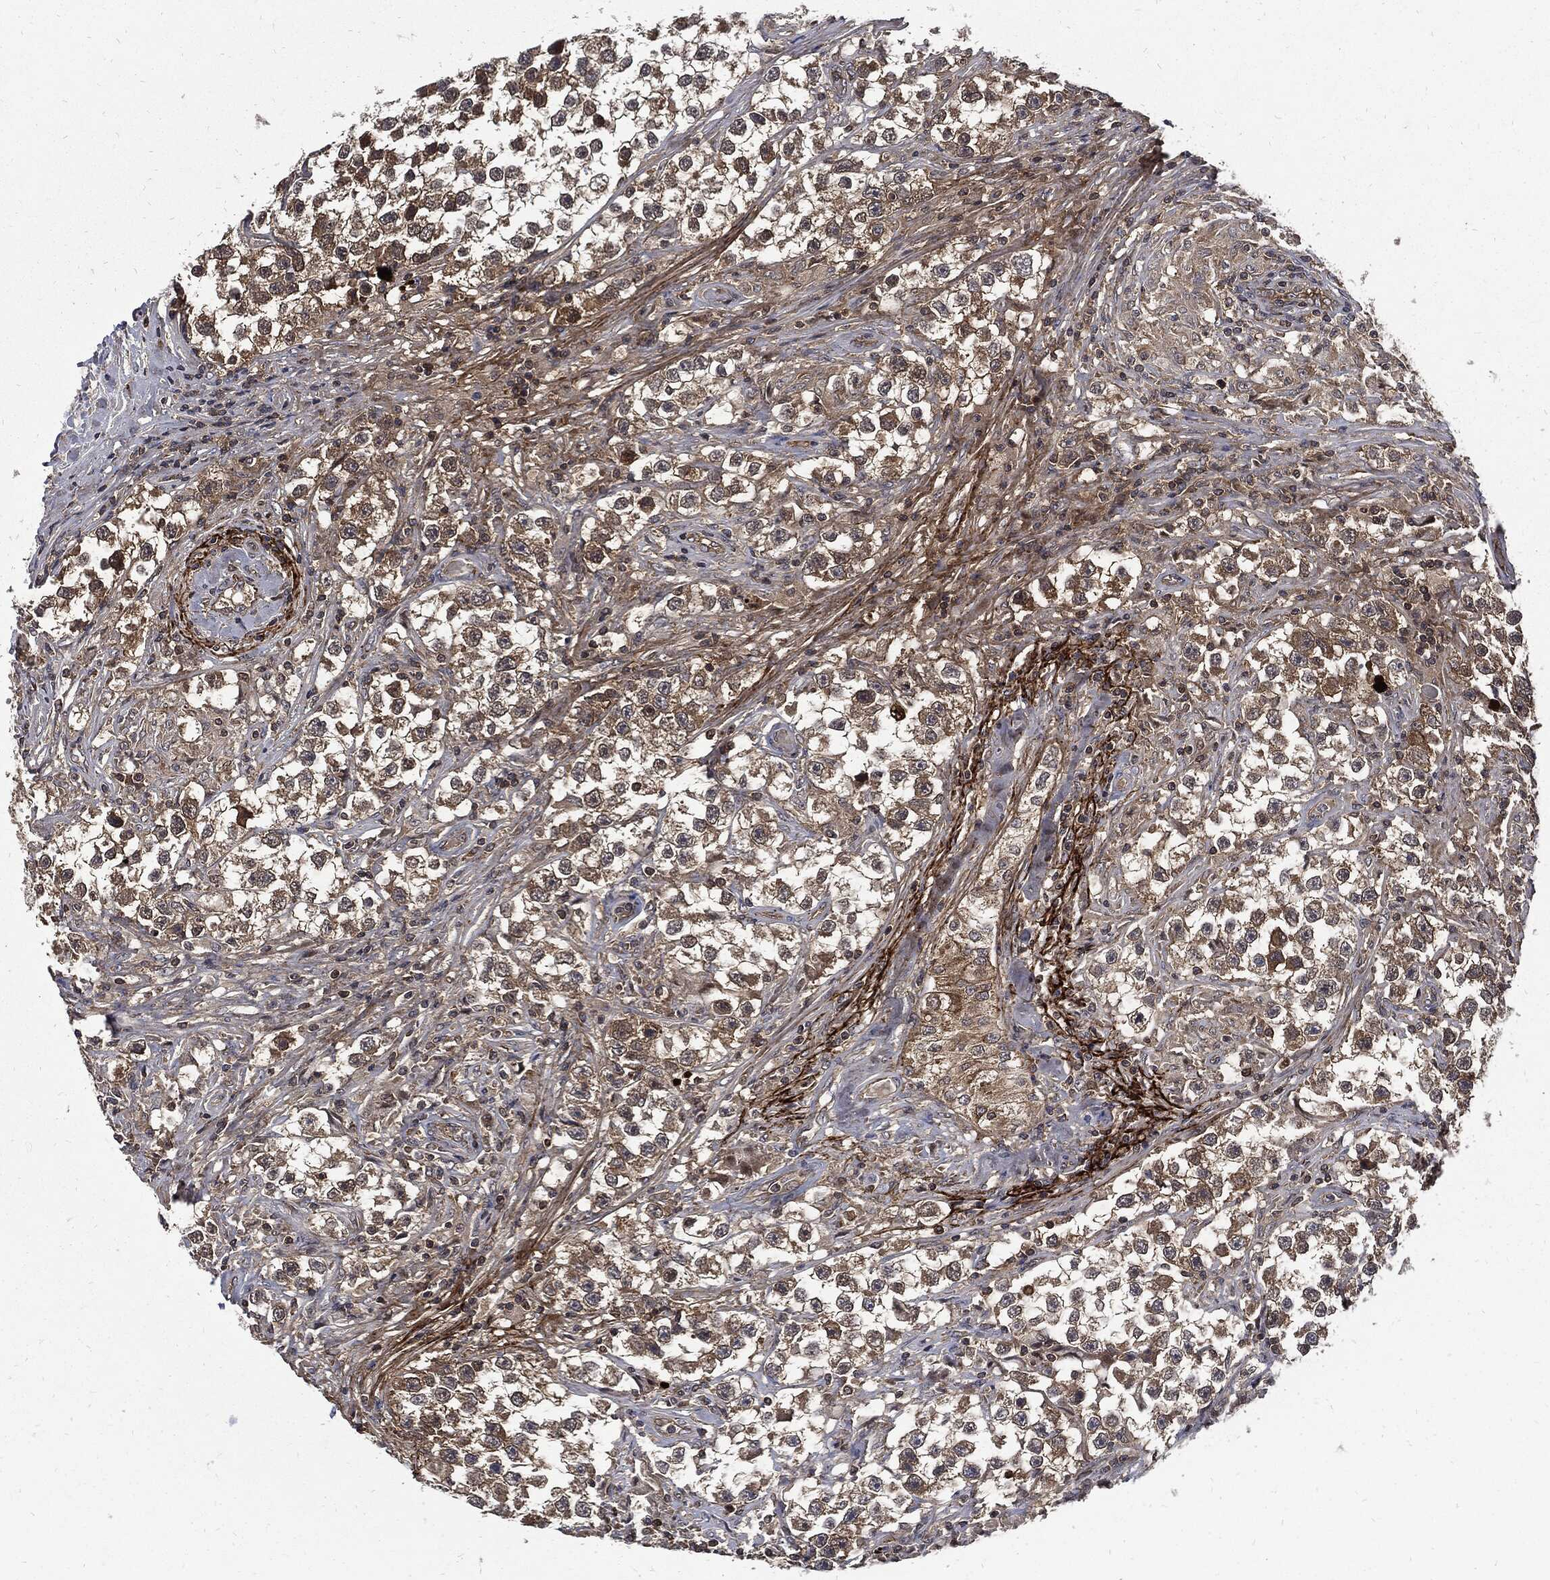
{"staining": {"intensity": "strong", "quantity": "<25%", "location": "cytoplasmic/membranous"}, "tissue": "testis cancer", "cell_type": "Tumor cells", "image_type": "cancer", "snomed": [{"axis": "morphology", "description": "Seminoma, NOS"}, {"axis": "topography", "description": "Testis"}], "caption": "Protein expression analysis of human seminoma (testis) reveals strong cytoplasmic/membranous expression in about <25% of tumor cells.", "gene": "CLU", "patient": {"sex": "male", "age": 46}}